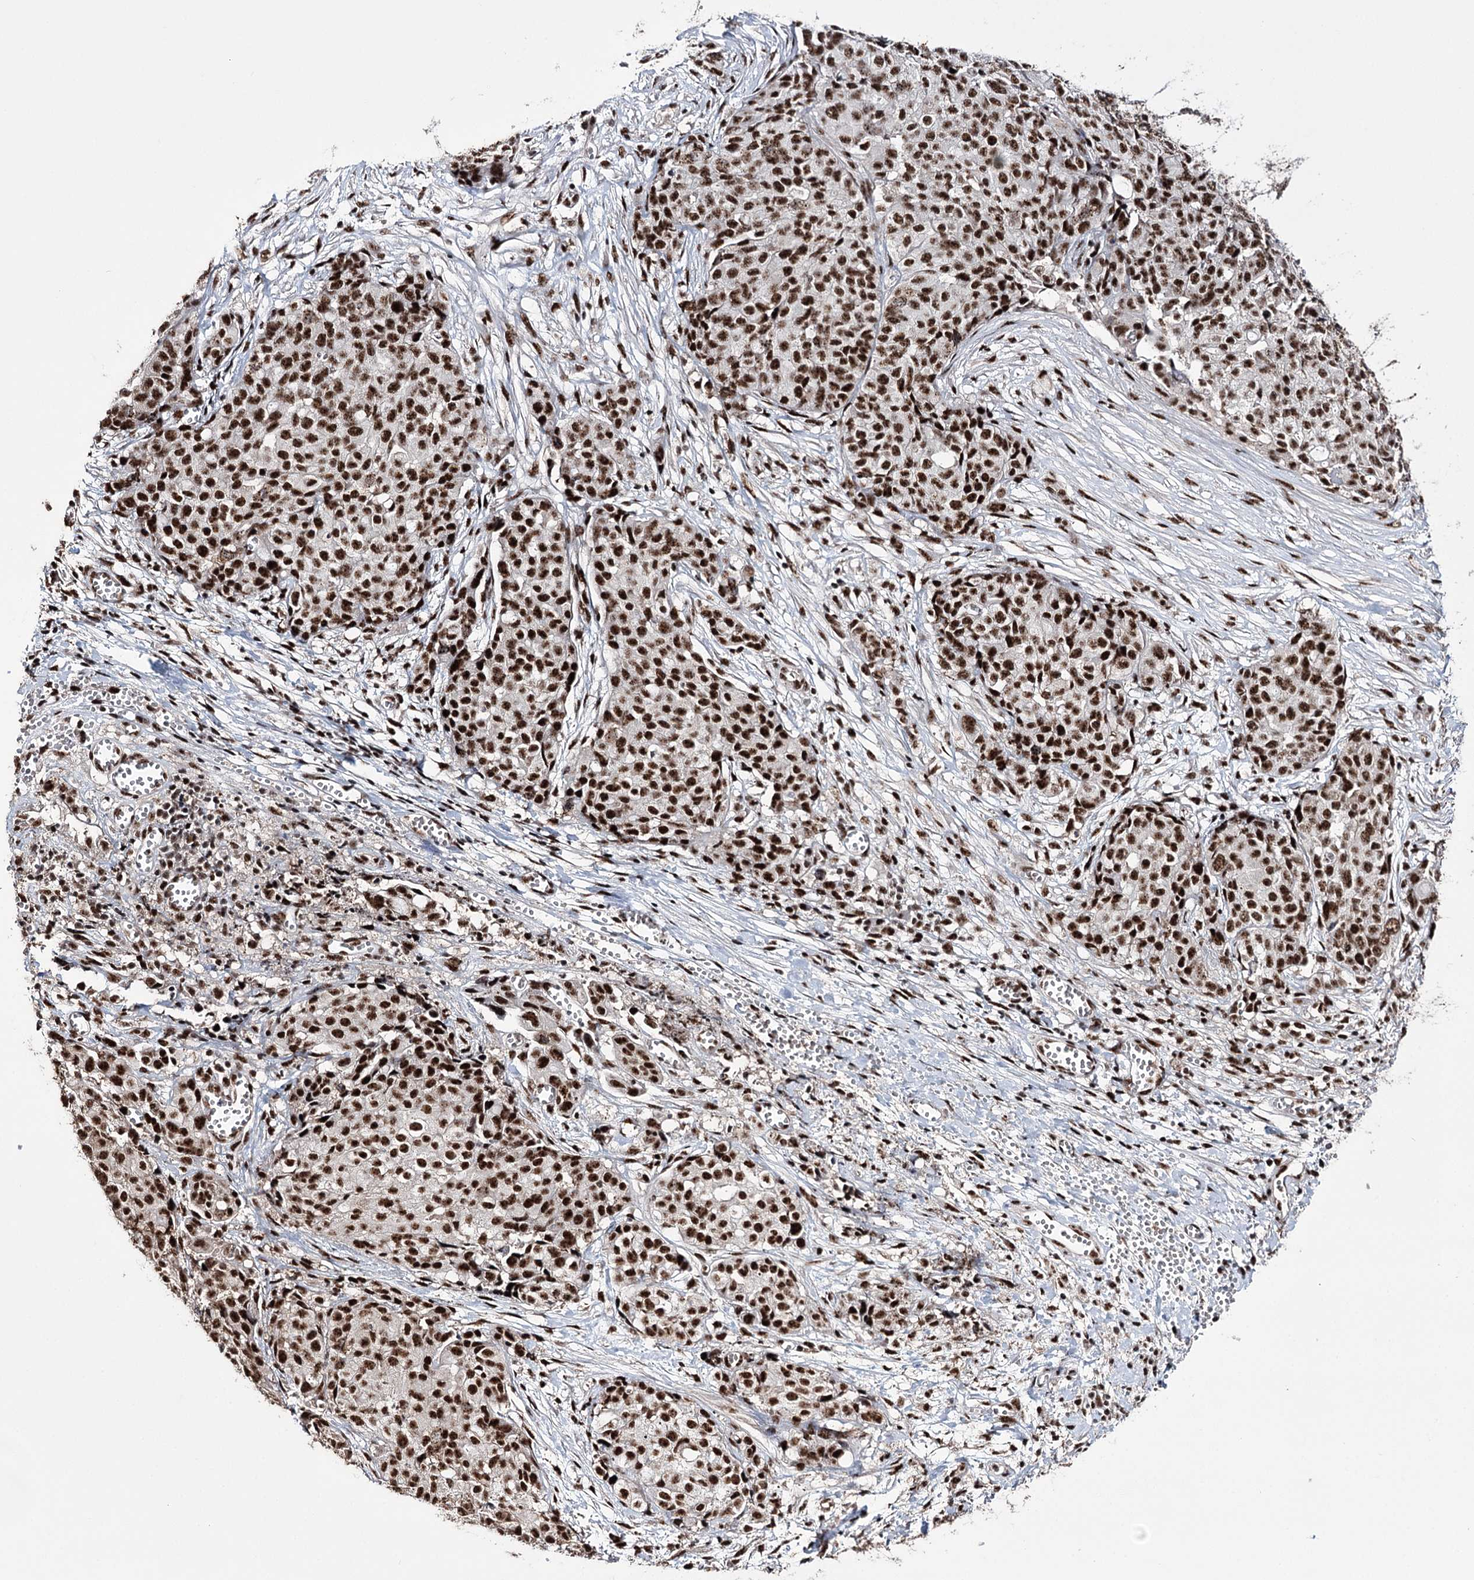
{"staining": {"intensity": "strong", "quantity": ">75%", "location": "nuclear"}, "tissue": "ovarian cancer", "cell_type": "Tumor cells", "image_type": "cancer", "snomed": [{"axis": "morphology", "description": "Cystadenocarcinoma, serous, NOS"}, {"axis": "topography", "description": "Soft tissue"}, {"axis": "topography", "description": "Ovary"}], "caption": "A histopathology image of serous cystadenocarcinoma (ovarian) stained for a protein demonstrates strong nuclear brown staining in tumor cells.", "gene": "PRPF40A", "patient": {"sex": "female", "age": 57}}